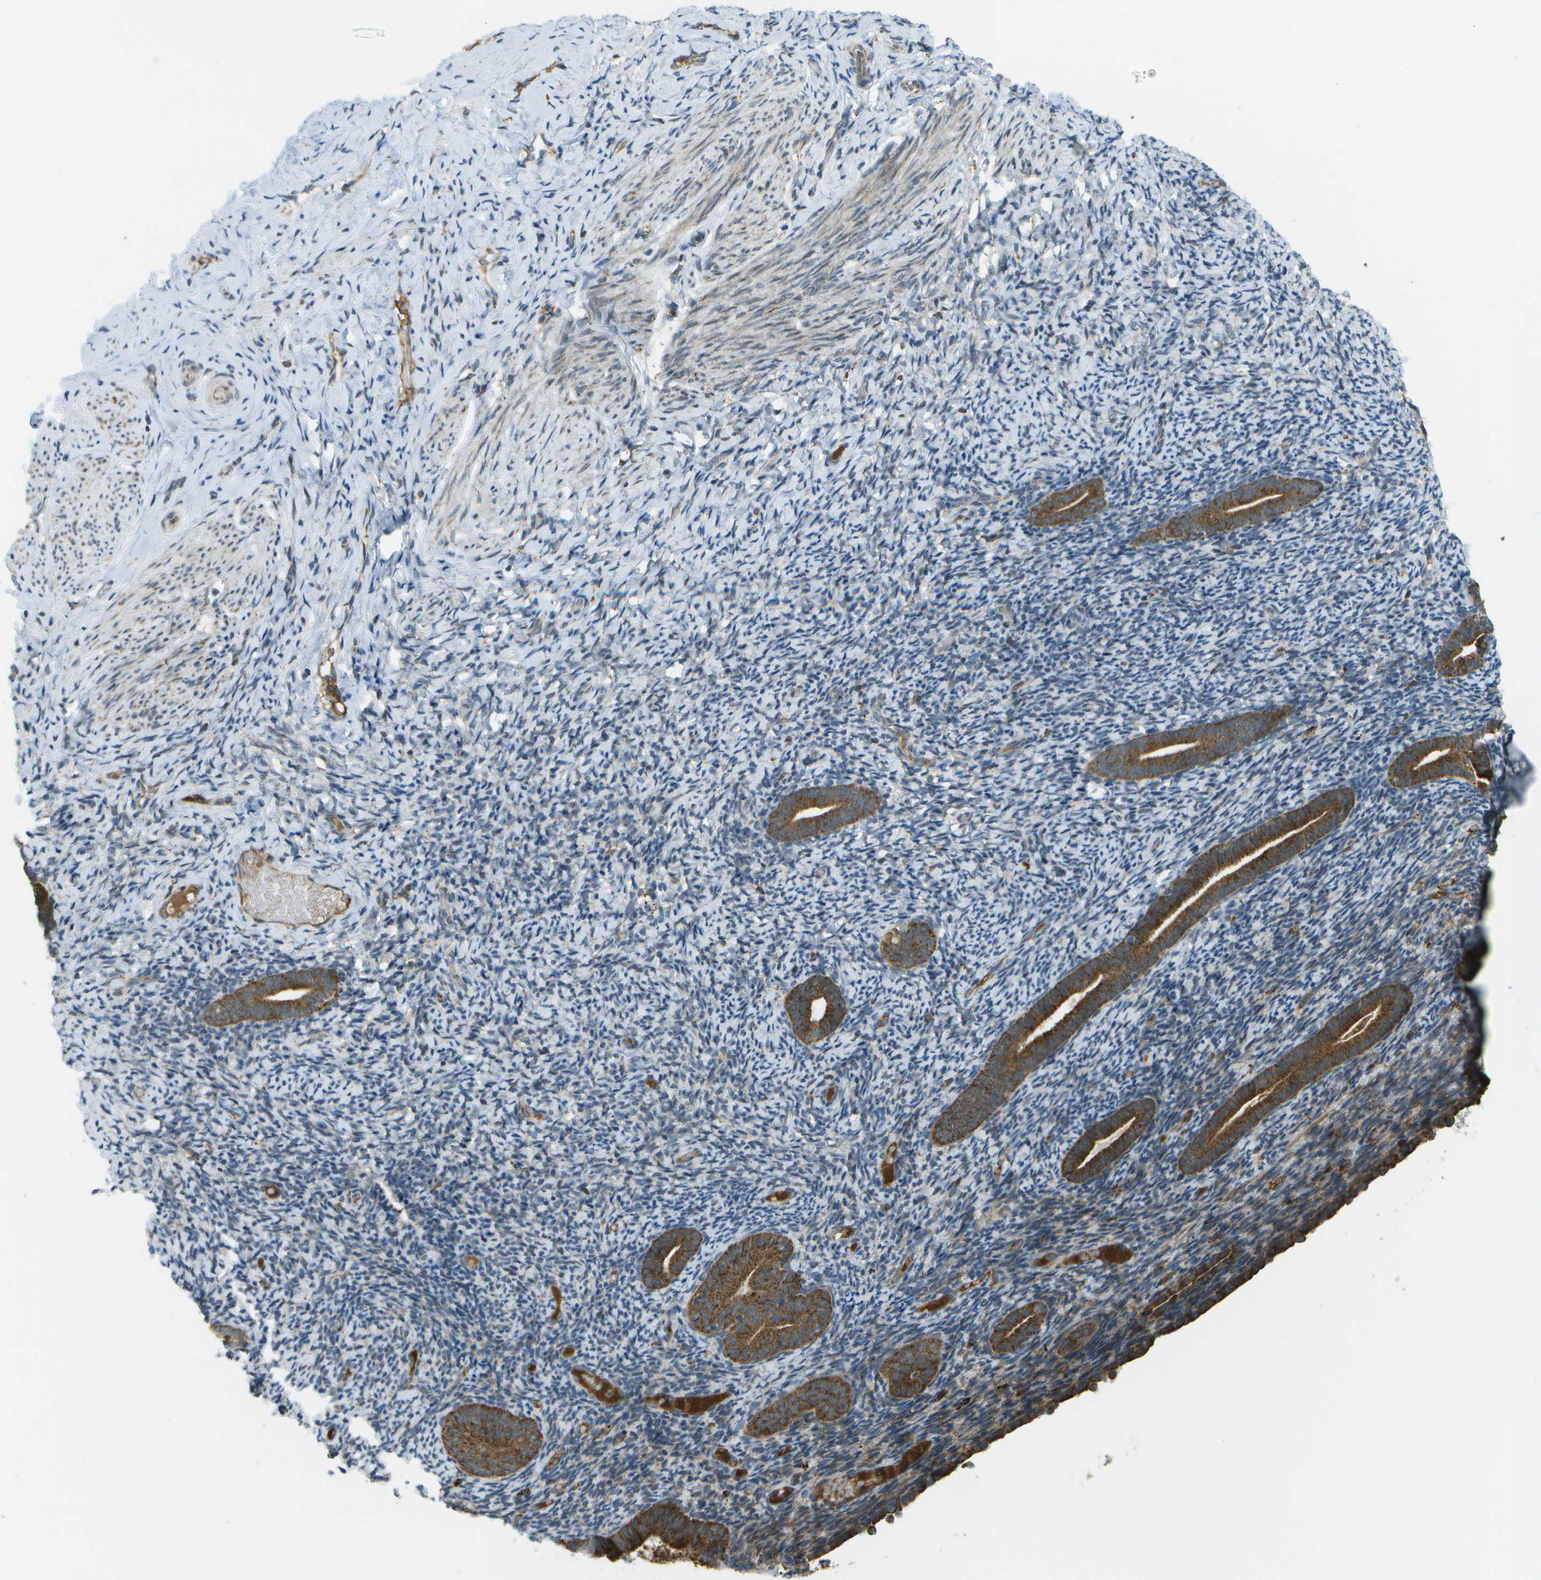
{"staining": {"intensity": "negative", "quantity": "none", "location": "none"}, "tissue": "endometrium", "cell_type": "Cells in endometrial stroma", "image_type": "normal", "snomed": [{"axis": "morphology", "description": "Normal tissue, NOS"}, {"axis": "topography", "description": "Endometrium"}], "caption": "Unremarkable endometrium was stained to show a protein in brown. There is no significant expression in cells in endometrial stroma. (DAB (3,3'-diaminobenzidine) immunohistochemistry (IHC) with hematoxylin counter stain).", "gene": "USP30", "patient": {"sex": "female", "age": 51}}